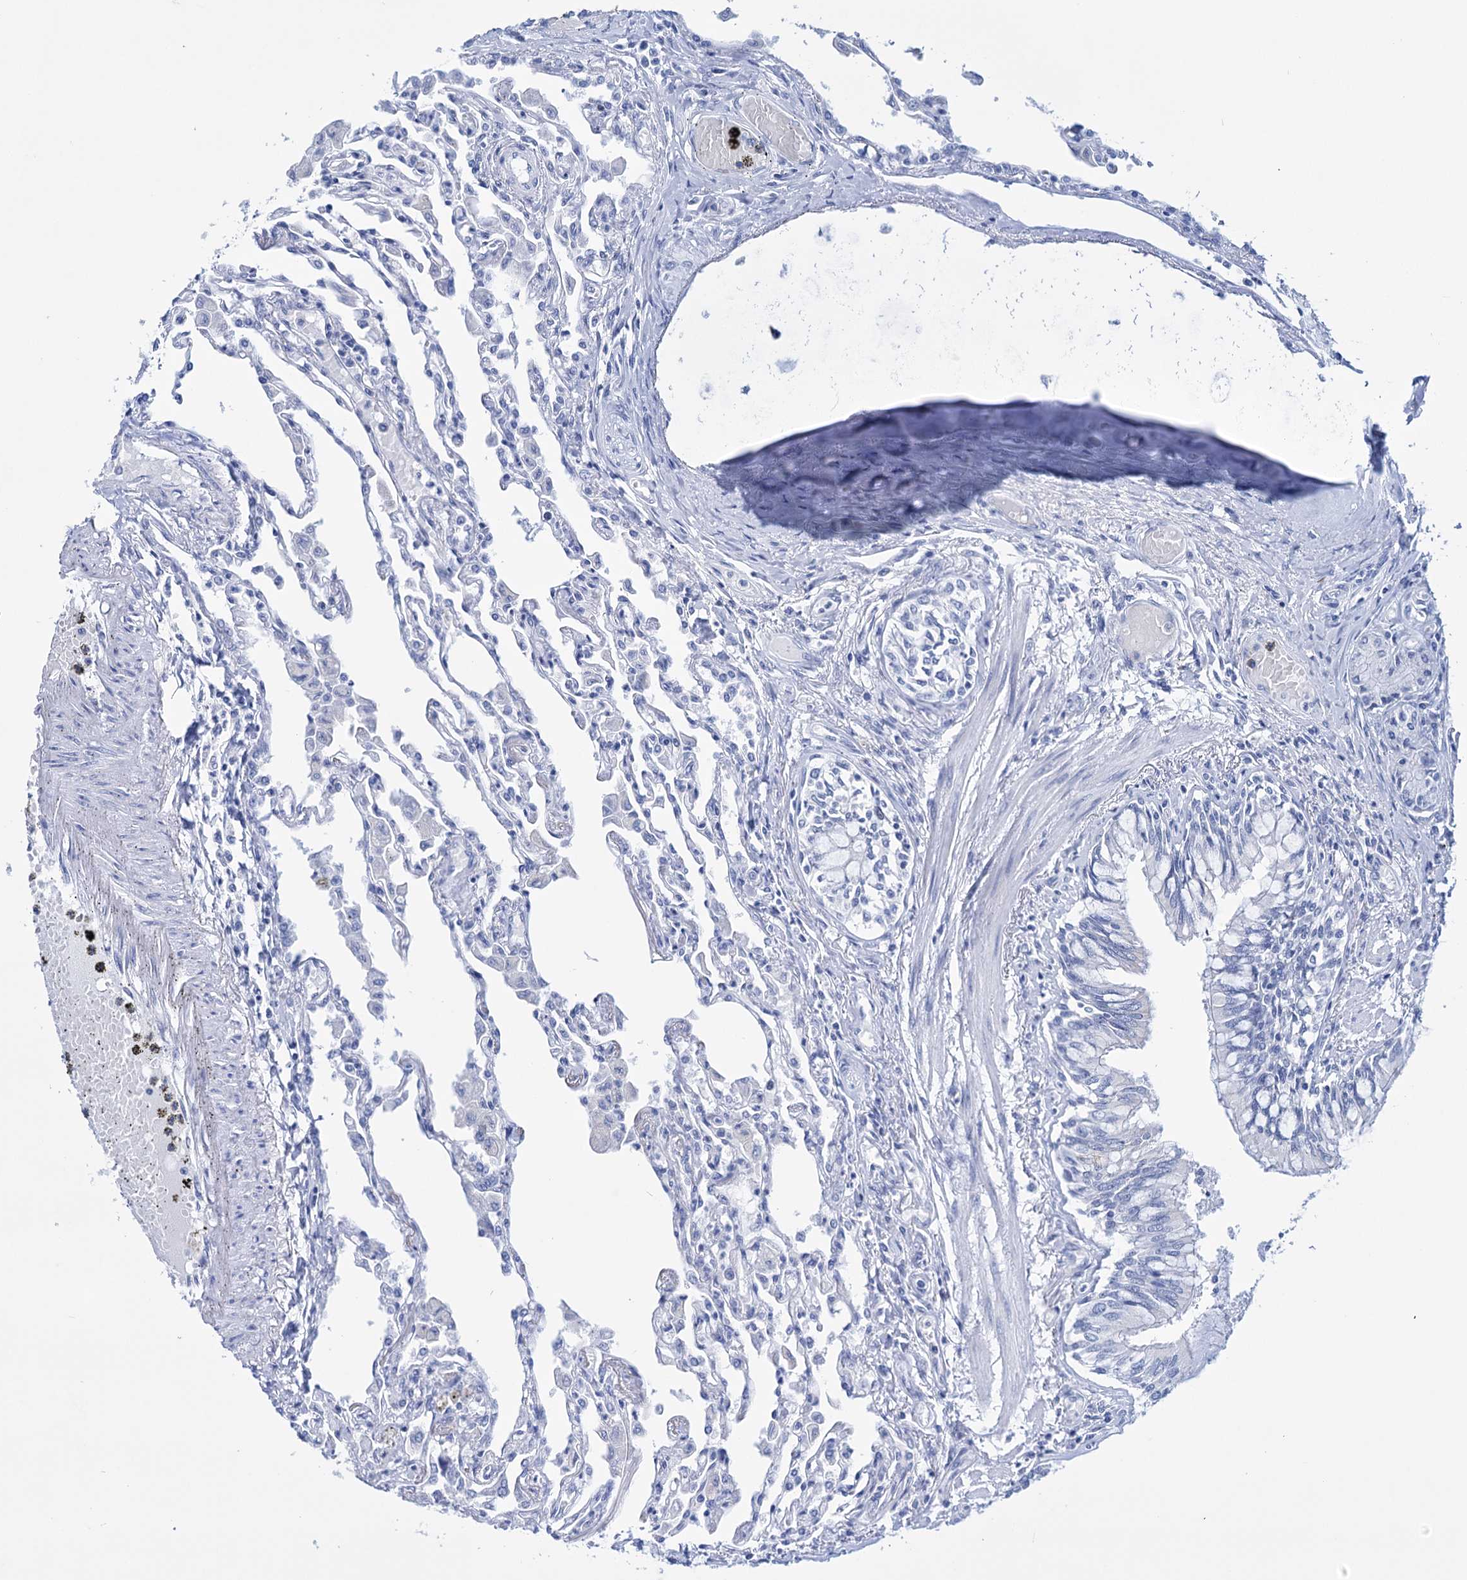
{"staining": {"intensity": "negative", "quantity": "none", "location": "none"}, "tissue": "lung", "cell_type": "Alveolar cells", "image_type": "normal", "snomed": [{"axis": "morphology", "description": "Normal tissue, NOS"}, {"axis": "topography", "description": "Bronchus"}, {"axis": "topography", "description": "Lung"}], "caption": "DAB immunohistochemical staining of unremarkable human lung reveals no significant staining in alveolar cells. (DAB (3,3'-diaminobenzidine) immunohistochemistry, high magnification).", "gene": "FBXW12", "patient": {"sex": "female", "age": 49}}